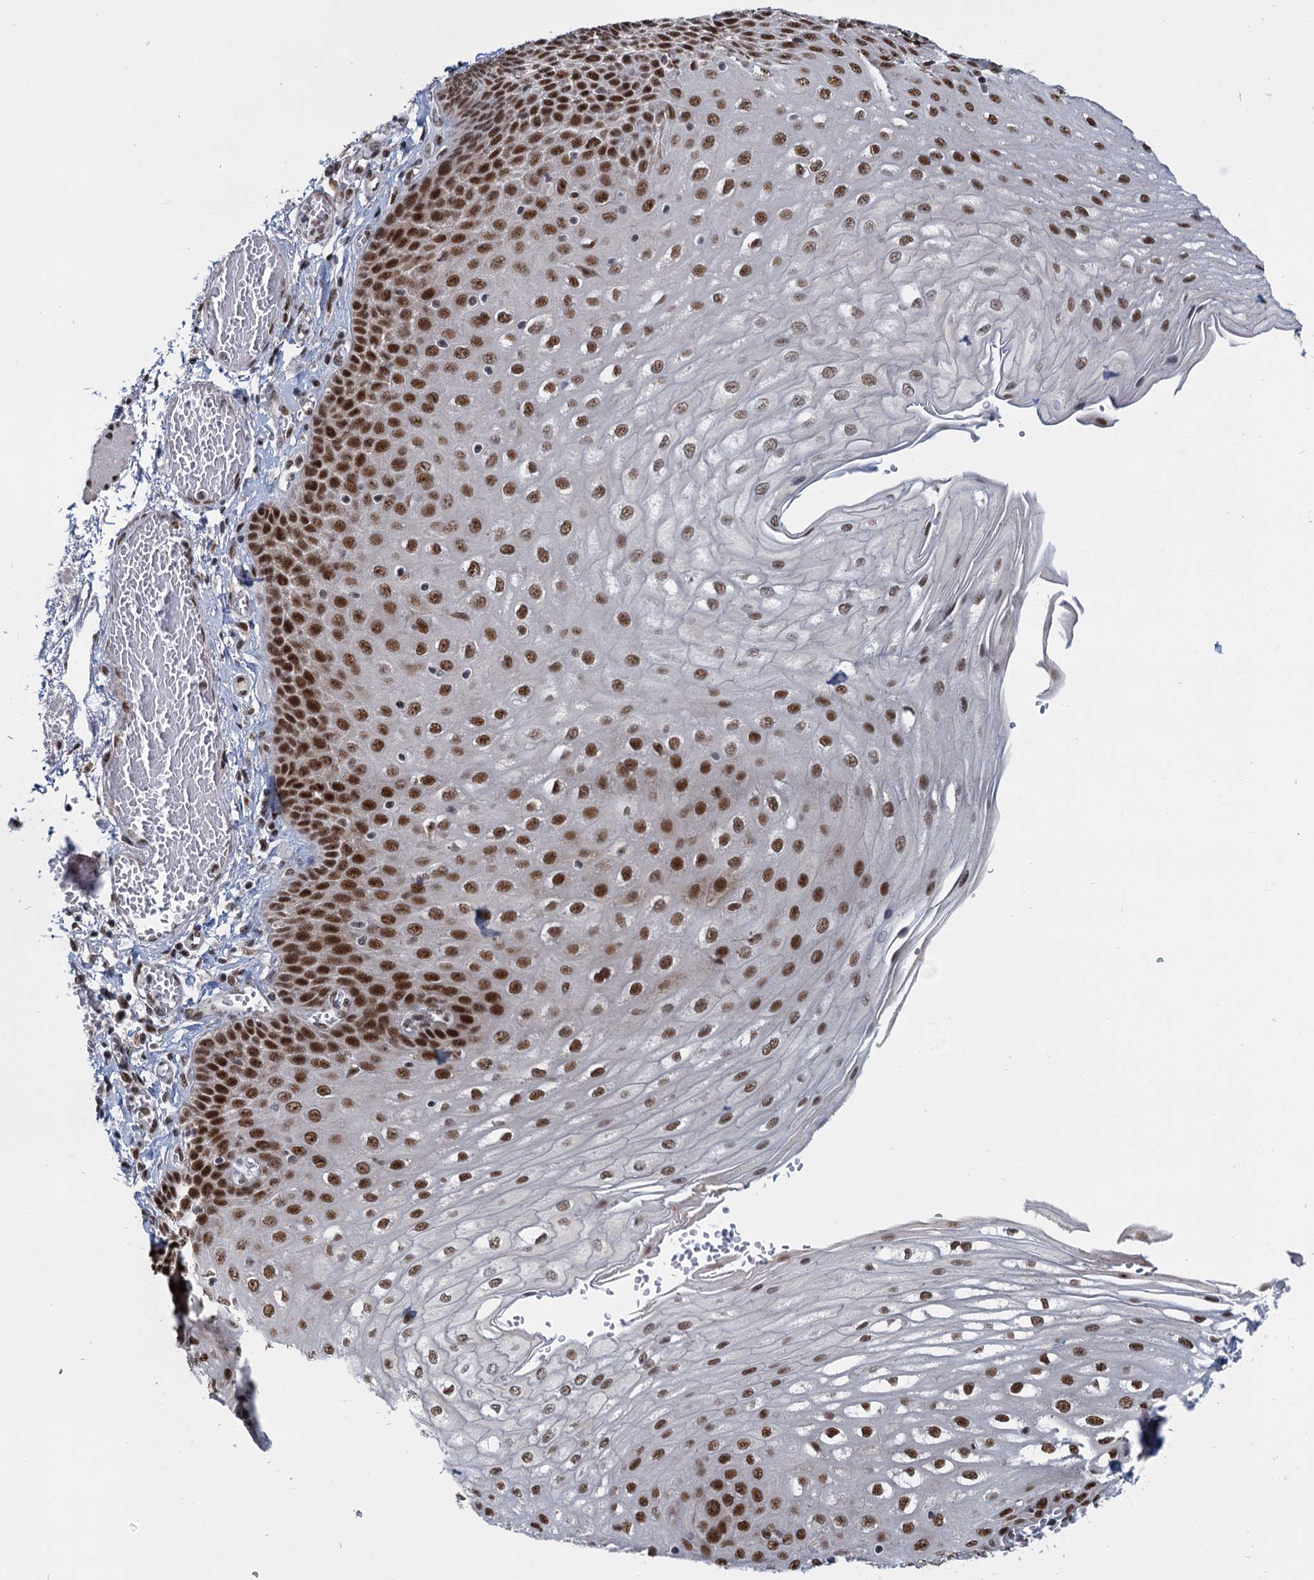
{"staining": {"intensity": "strong", "quantity": ">75%", "location": "nuclear"}, "tissue": "esophagus", "cell_type": "Squamous epithelial cells", "image_type": "normal", "snomed": [{"axis": "morphology", "description": "Normal tissue, NOS"}, {"axis": "topography", "description": "Esophagus"}], "caption": "A brown stain labels strong nuclear staining of a protein in squamous epithelial cells of normal human esophagus. (brown staining indicates protein expression, while blue staining denotes nuclei).", "gene": "WBP4", "patient": {"sex": "male", "age": 81}}